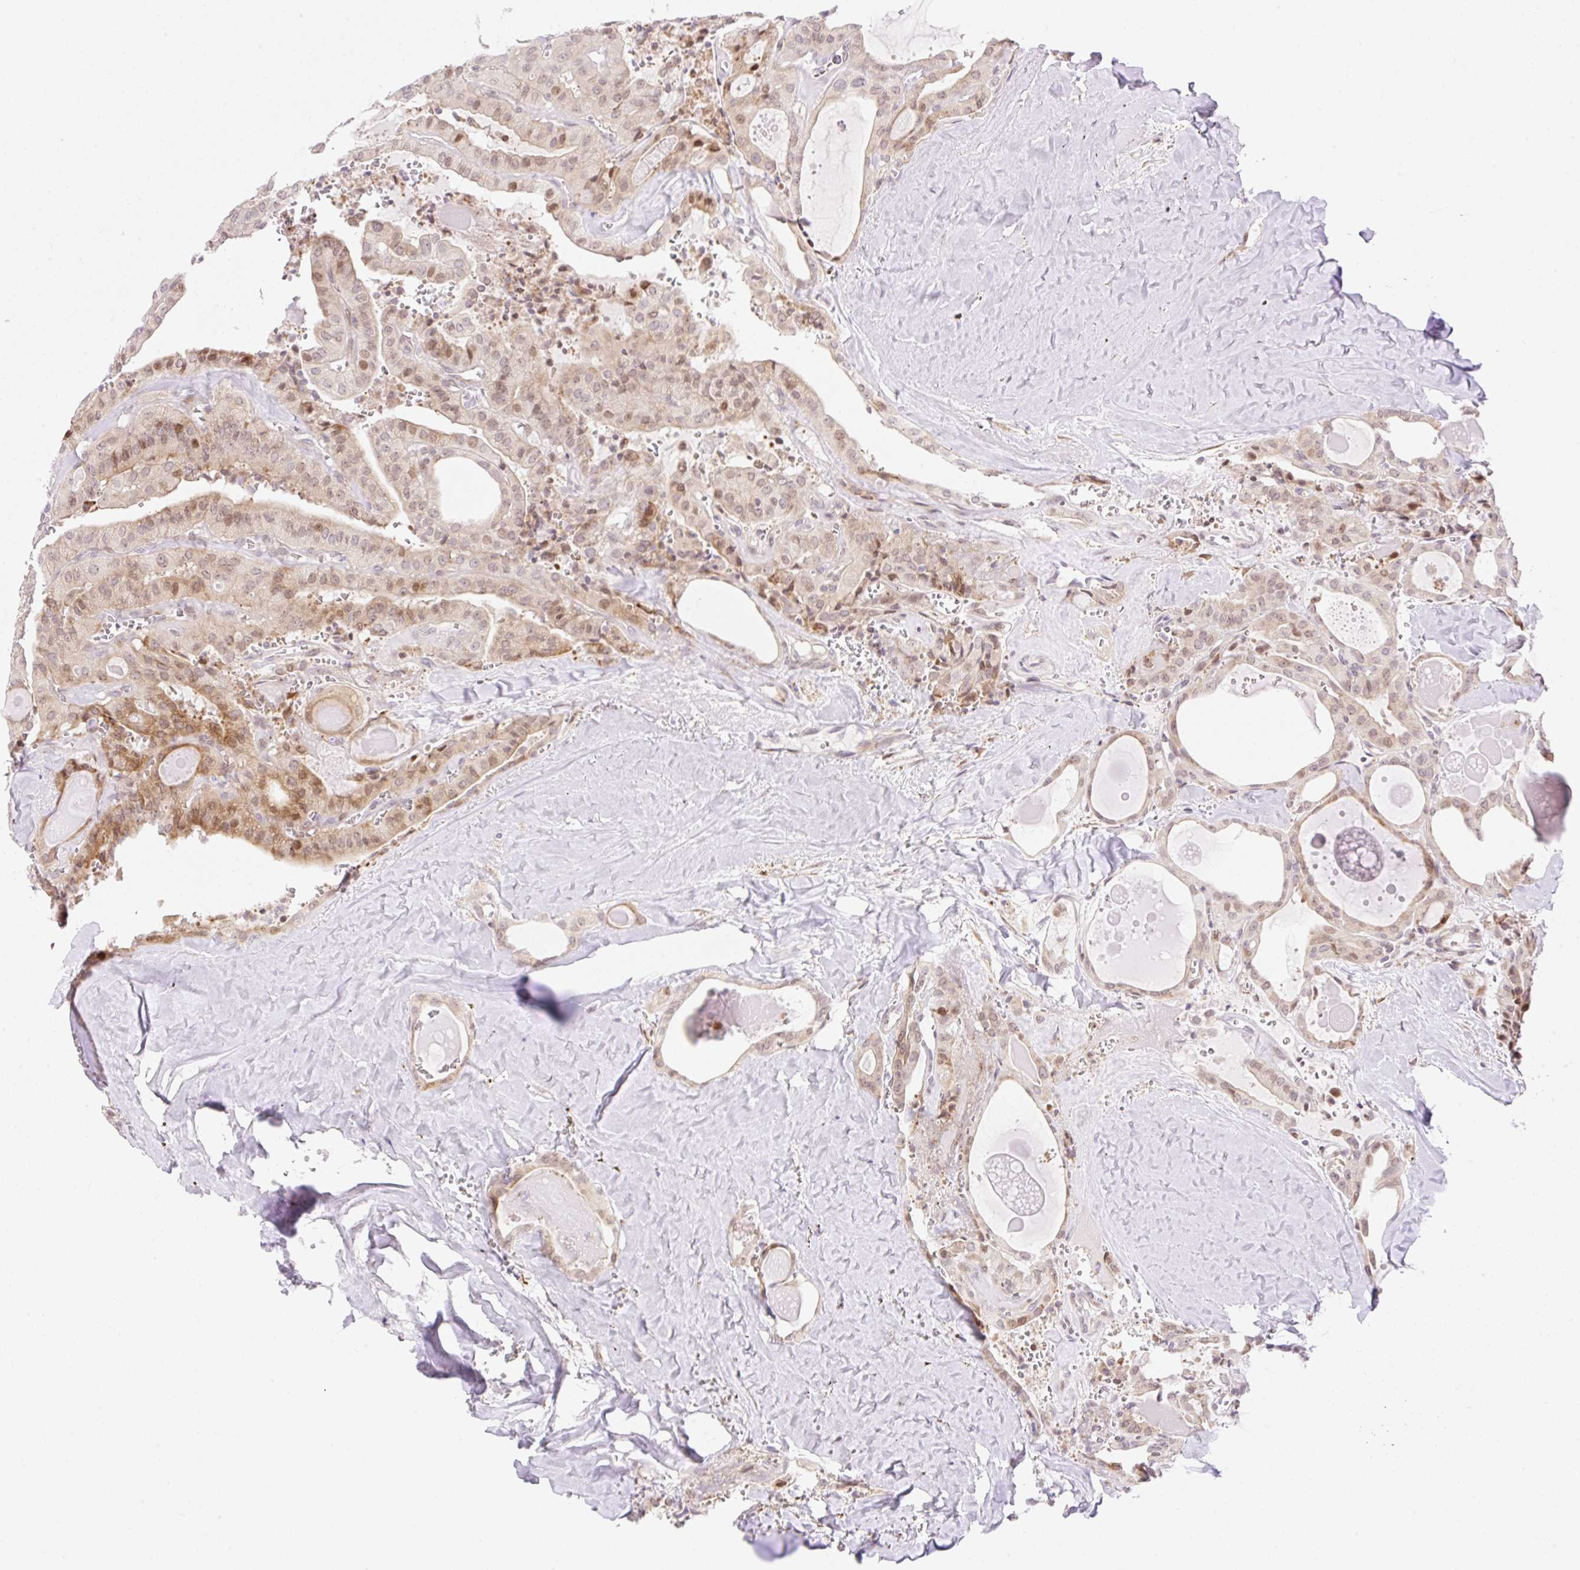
{"staining": {"intensity": "moderate", "quantity": "25%-75%", "location": "cytoplasmic/membranous,nuclear"}, "tissue": "thyroid cancer", "cell_type": "Tumor cells", "image_type": "cancer", "snomed": [{"axis": "morphology", "description": "Papillary adenocarcinoma, NOS"}, {"axis": "topography", "description": "Thyroid gland"}], "caption": "Thyroid cancer tissue shows moderate cytoplasmic/membranous and nuclear staining in approximately 25%-75% of tumor cells", "gene": "ZFP41", "patient": {"sex": "male", "age": 52}}